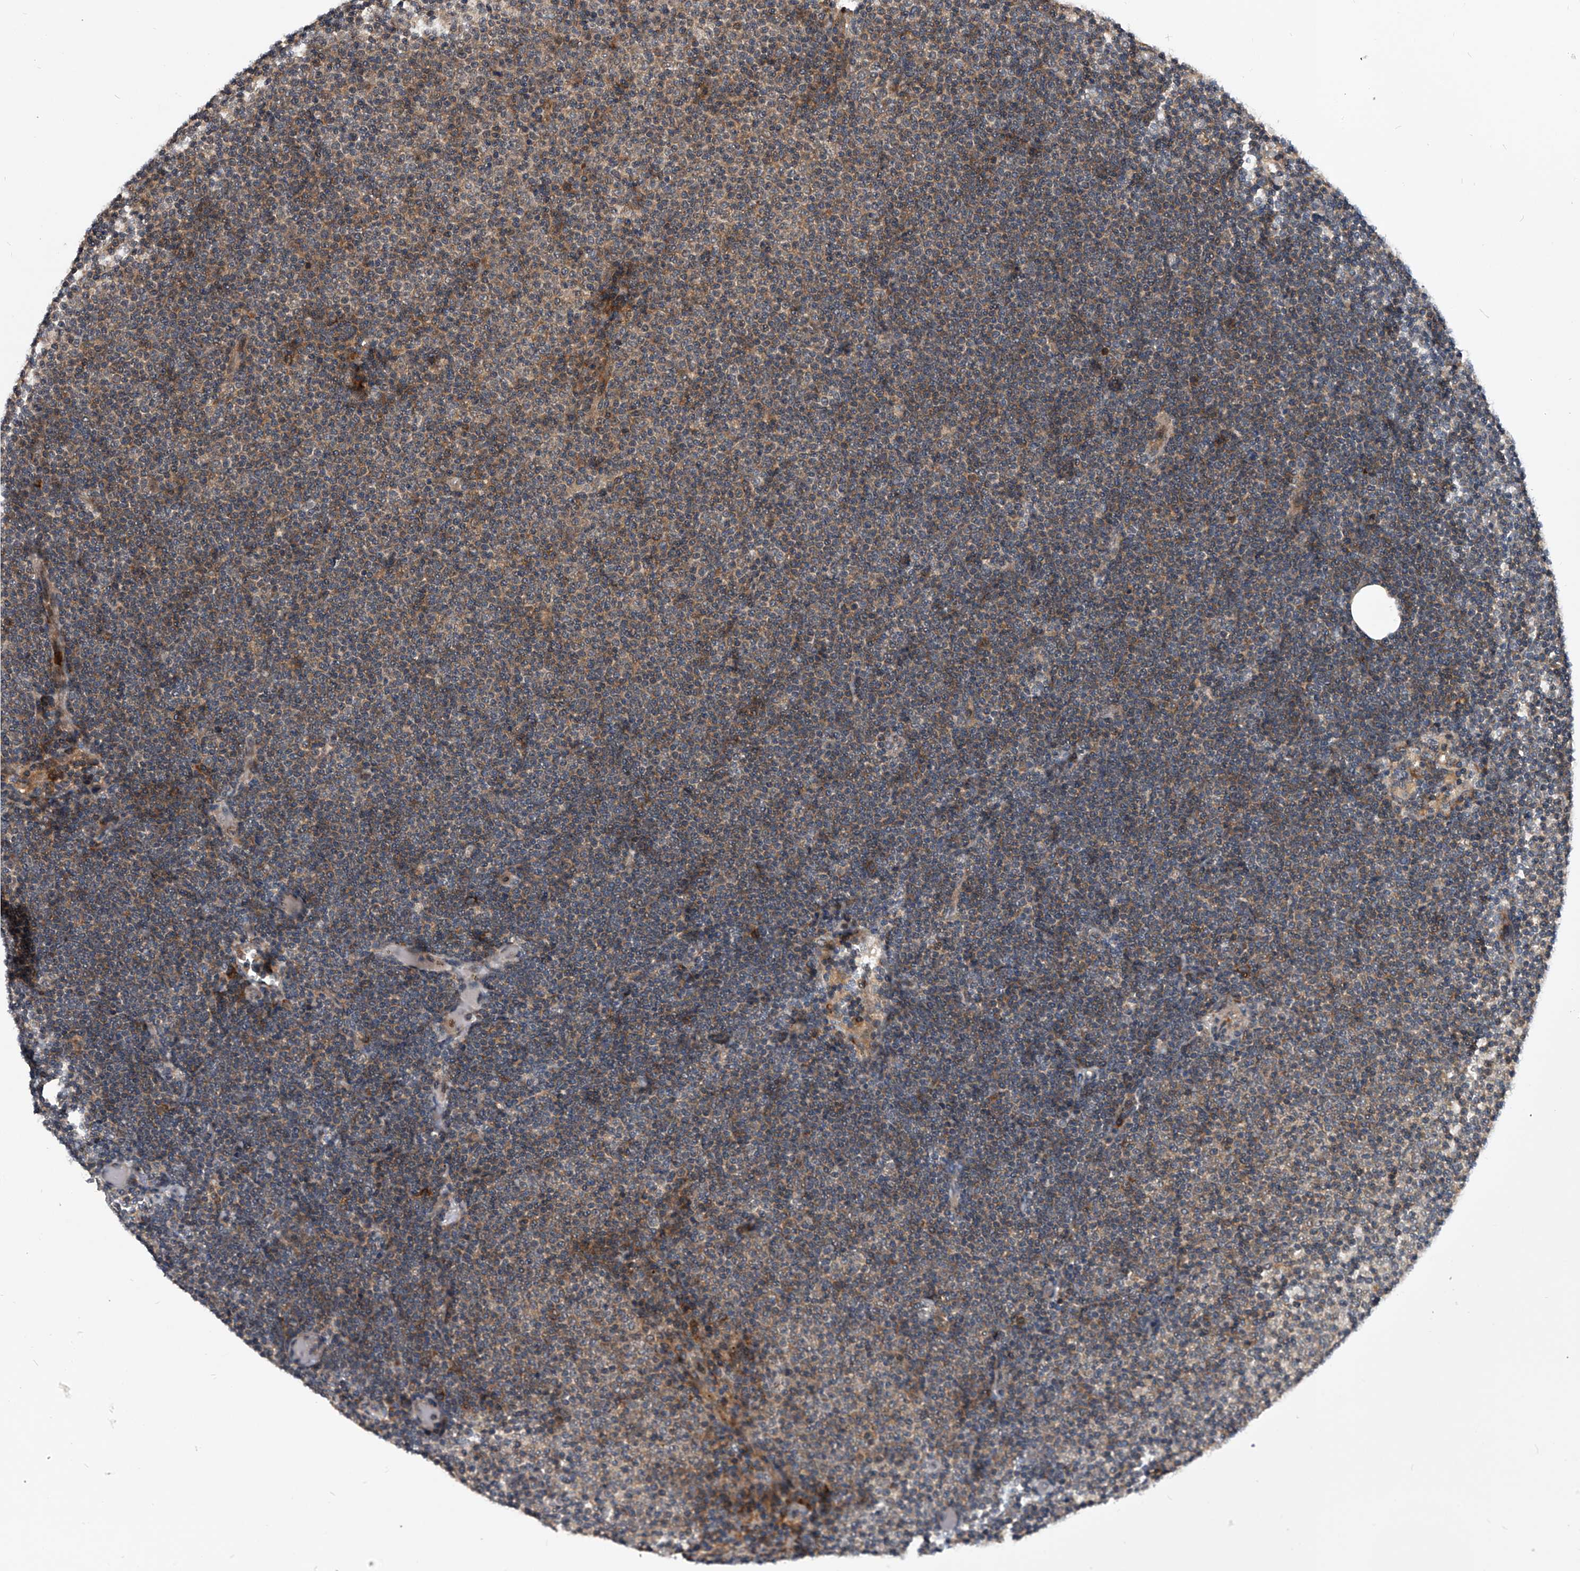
{"staining": {"intensity": "weak", "quantity": "<25%", "location": "cytoplasmic/membranous"}, "tissue": "lymphoma", "cell_type": "Tumor cells", "image_type": "cancer", "snomed": [{"axis": "morphology", "description": "Malignant lymphoma, non-Hodgkin's type, Low grade"}, {"axis": "topography", "description": "Lymph node"}], "caption": "Immunohistochemistry histopathology image of lymphoma stained for a protein (brown), which exhibits no staining in tumor cells.", "gene": "ZNF30", "patient": {"sex": "female", "age": 53}}